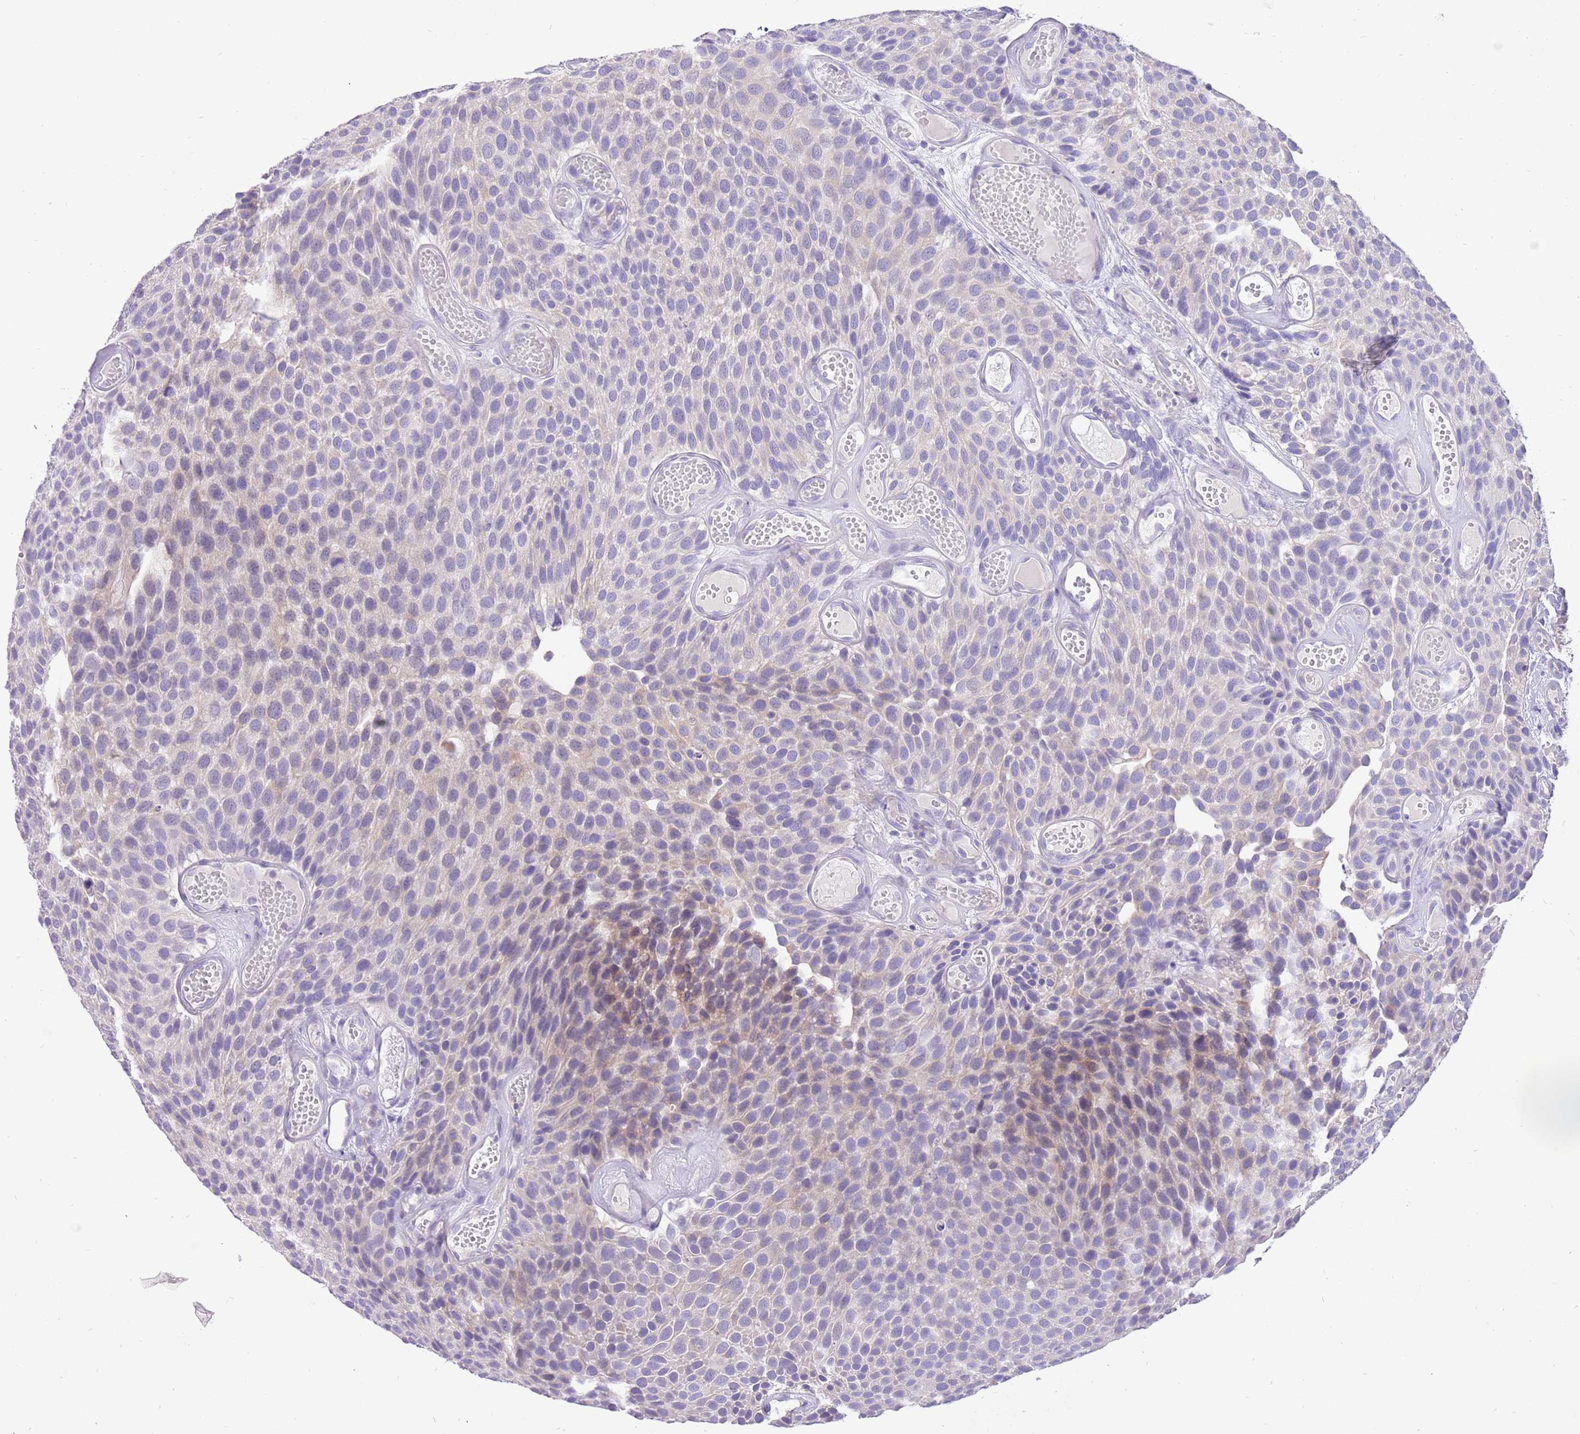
{"staining": {"intensity": "negative", "quantity": "none", "location": "none"}, "tissue": "urothelial cancer", "cell_type": "Tumor cells", "image_type": "cancer", "snomed": [{"axis": "morphology", "description": "Urothelial carcinoma, Low grade"}, {"axis": "topography", "description": "Urinary bladder"}], "caption": "Immunohistochemistry image of neoplastic tissue: human urothelial cancer stained with DAB (3,3'-diaminobenzidine) reveals no significant protein staining in tumor cells.", "gene": "GLCE", "patient": {"sex": "male", "age": 89}}